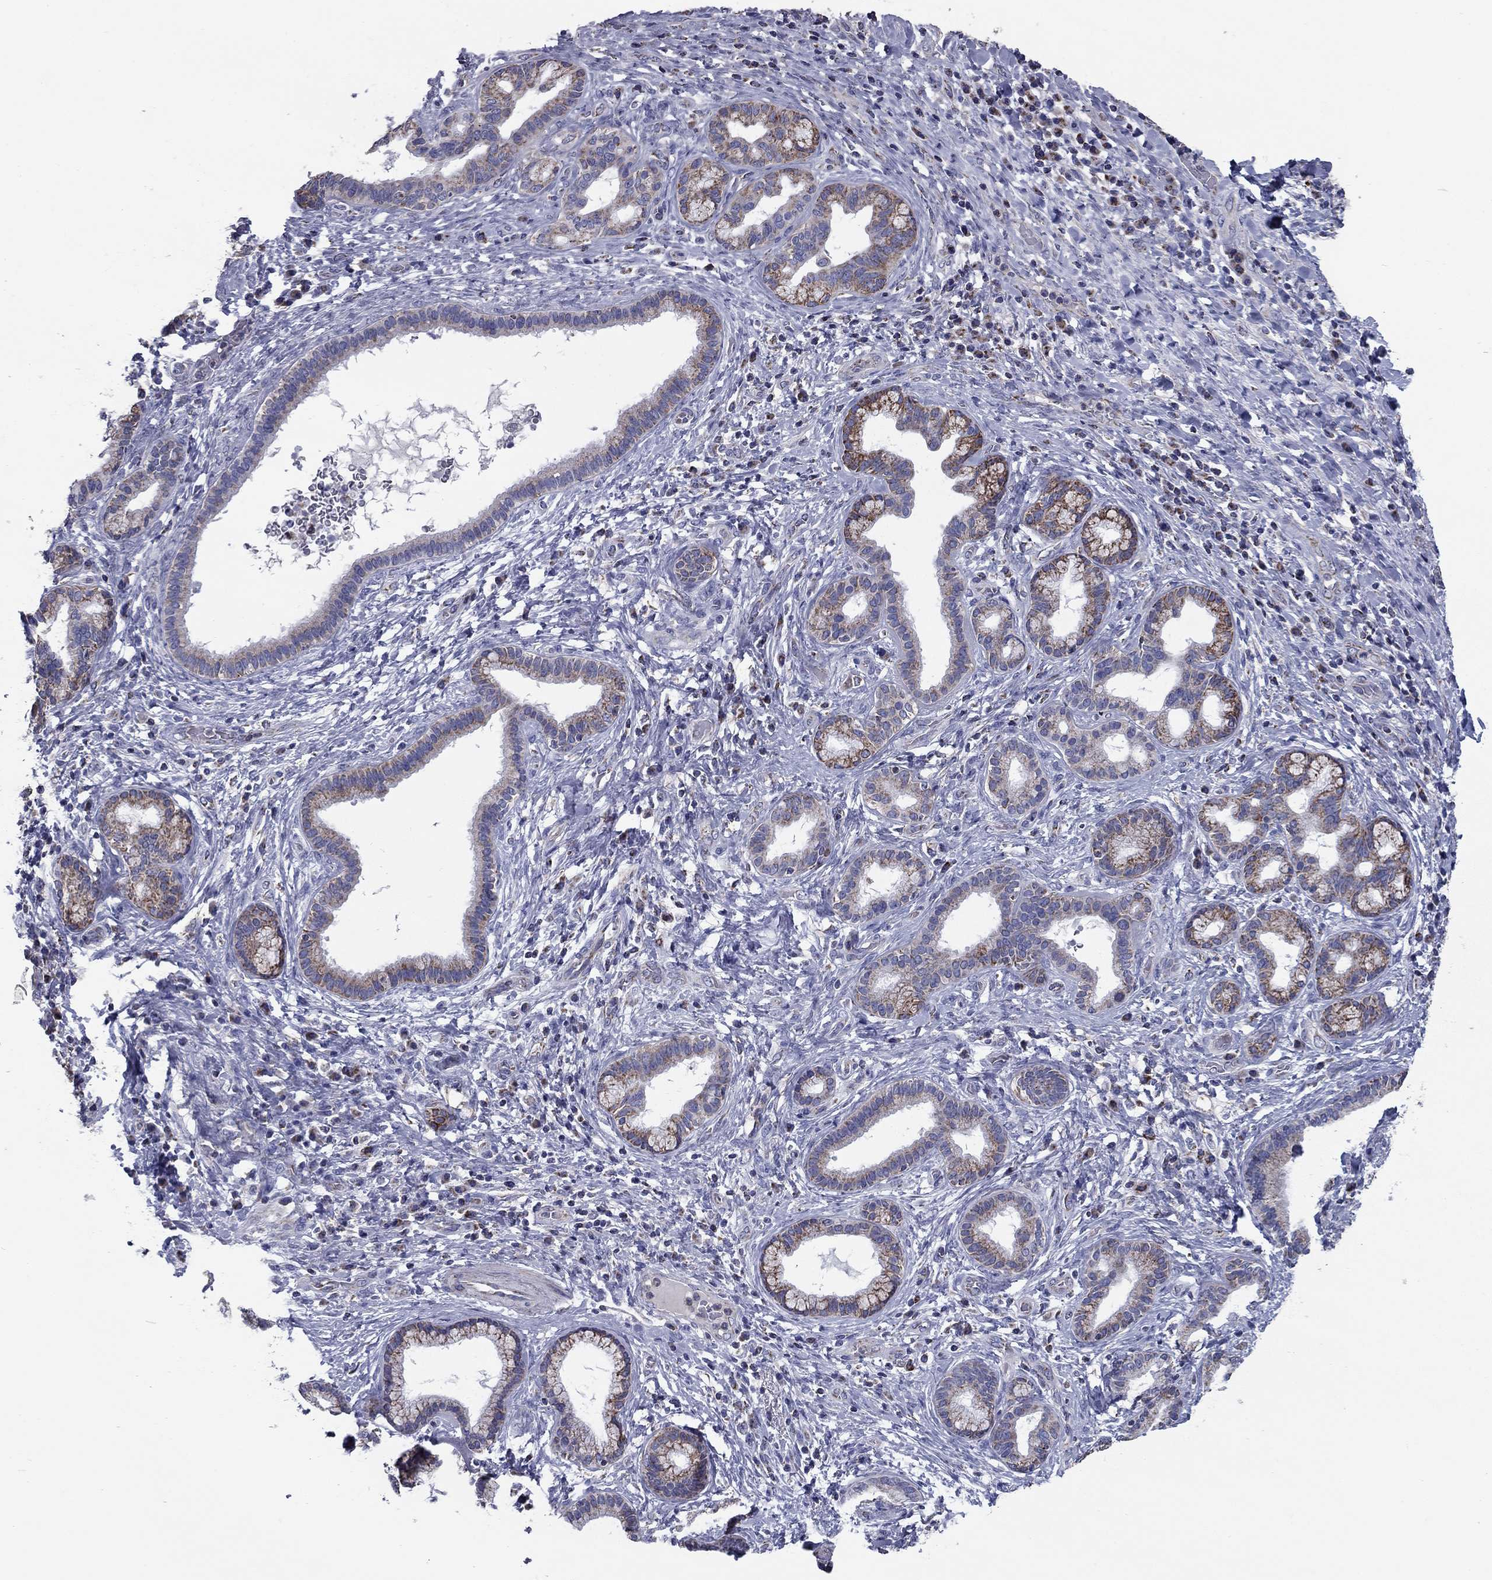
{"staining": {"intensity": "moderate", "quantity": "25%-75%", "location": "cytoplasmic/membranous"}, "tissue": "liver cancer", "cell_type": "Tumor cells", "image_type": "cancer", "snomed": [{"axis": "morphology", "description": "Cholangiocarcinoma"}, {"axis": "topography", "description": "Liver"}], "caption": "This micrograph demonstrates IHC staining of liver cancer, with medium moderate cytoplasmic/membranous staining in approximately 25%-75% of tumor cells.", "gene": "NDUFA4L2", "patient": {"sex": "female", "age": 73}}